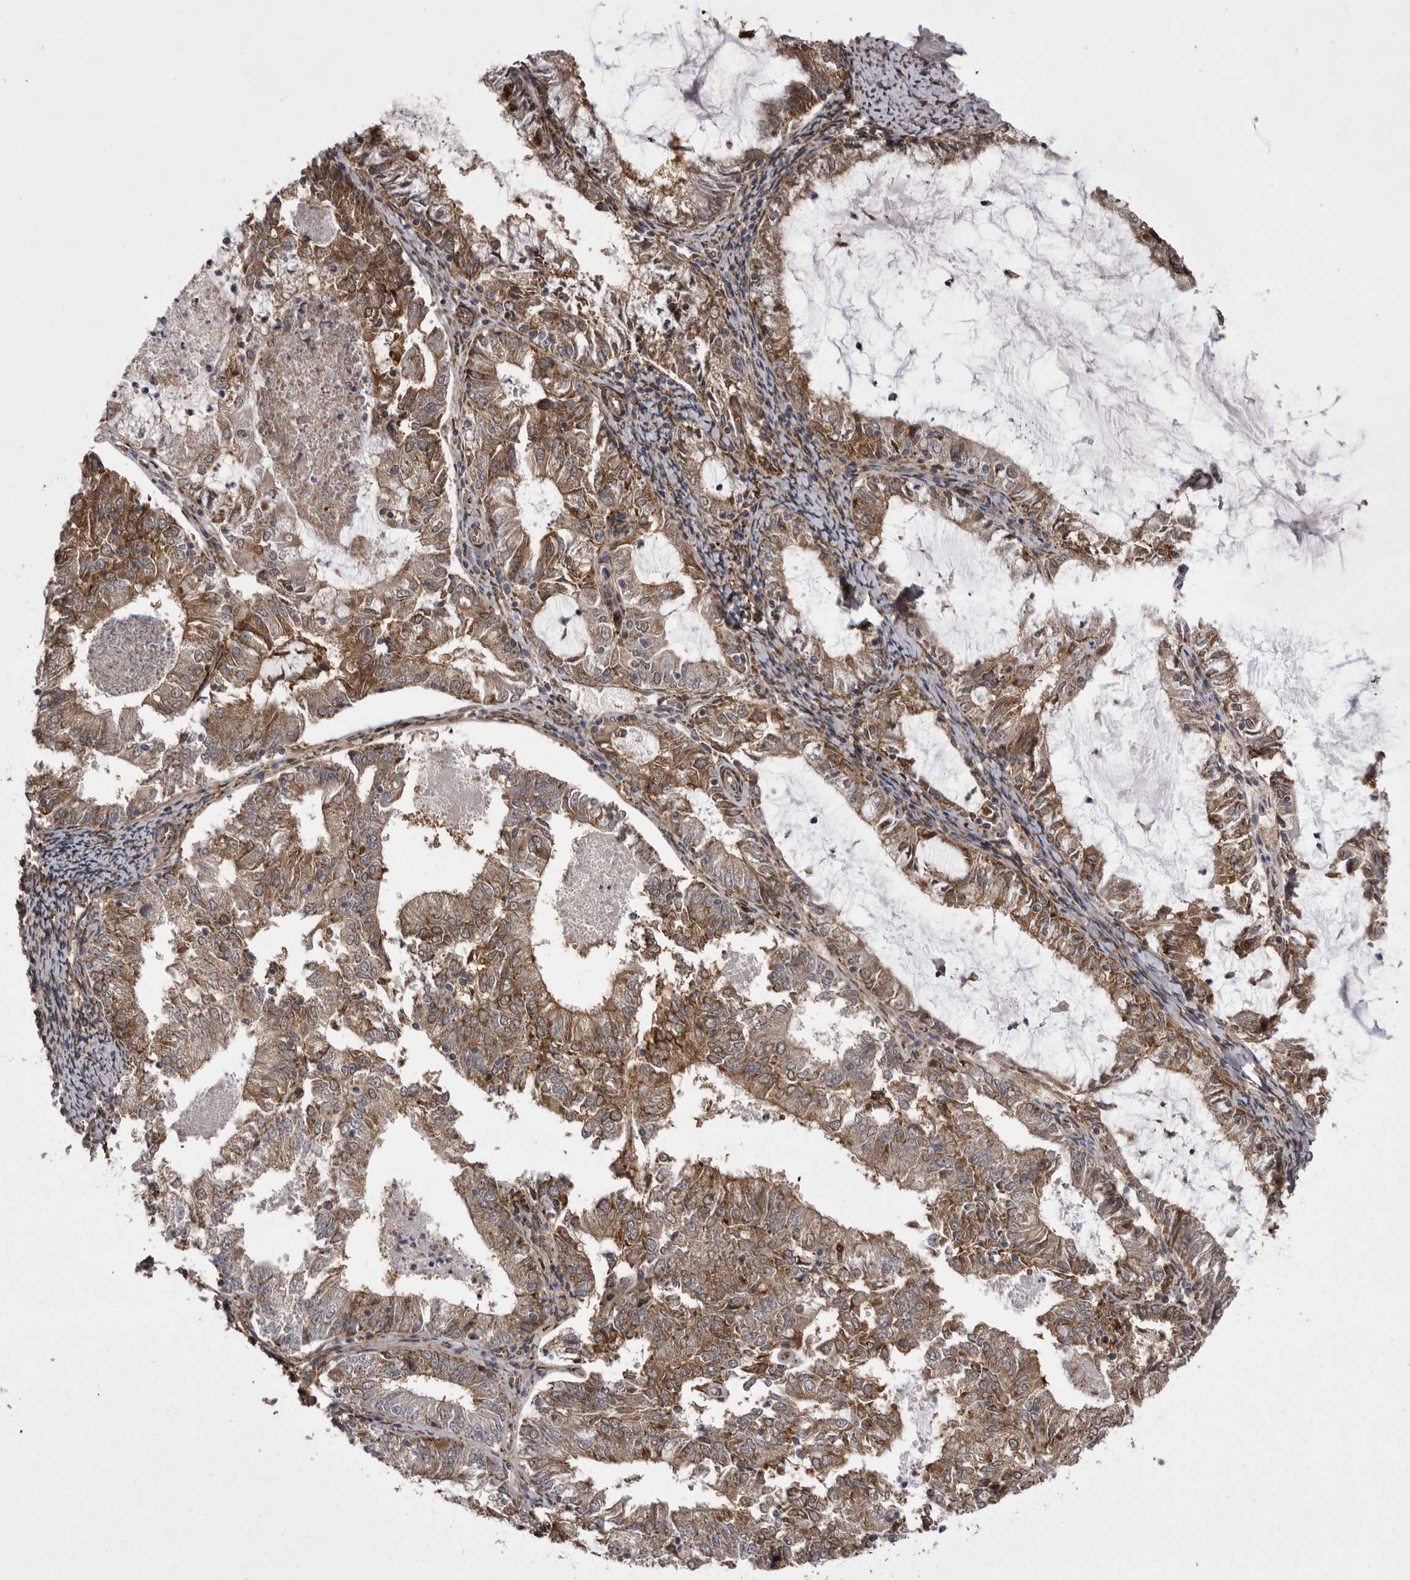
{"staining": {"intensity": "moderate", "quantity": ">75%", "location": "cytoplasmic/membranous"}, "tissue": "endometrial cancer", "cell_type": "Tumor cells", "image_type": "cancer", "snomed": [{"axis": "morphology", "description": "Adenocarcinoma, NOS"}, {"axis": "topography", "description": "Endometrium"}], "caption": "High-magnification brightfield microscopy of adenocarcinoma (endometrial) stained with DAB (3,3'-diaminobenzidine) (brown) and counterstained with hematoxylin (blue). tumor cells exhibit moderate cytoplasmic/membranous positivity is present in approximately>75% of cells.", "gene": "ABL1", "patient": {"sex": "female", "age": 57}}